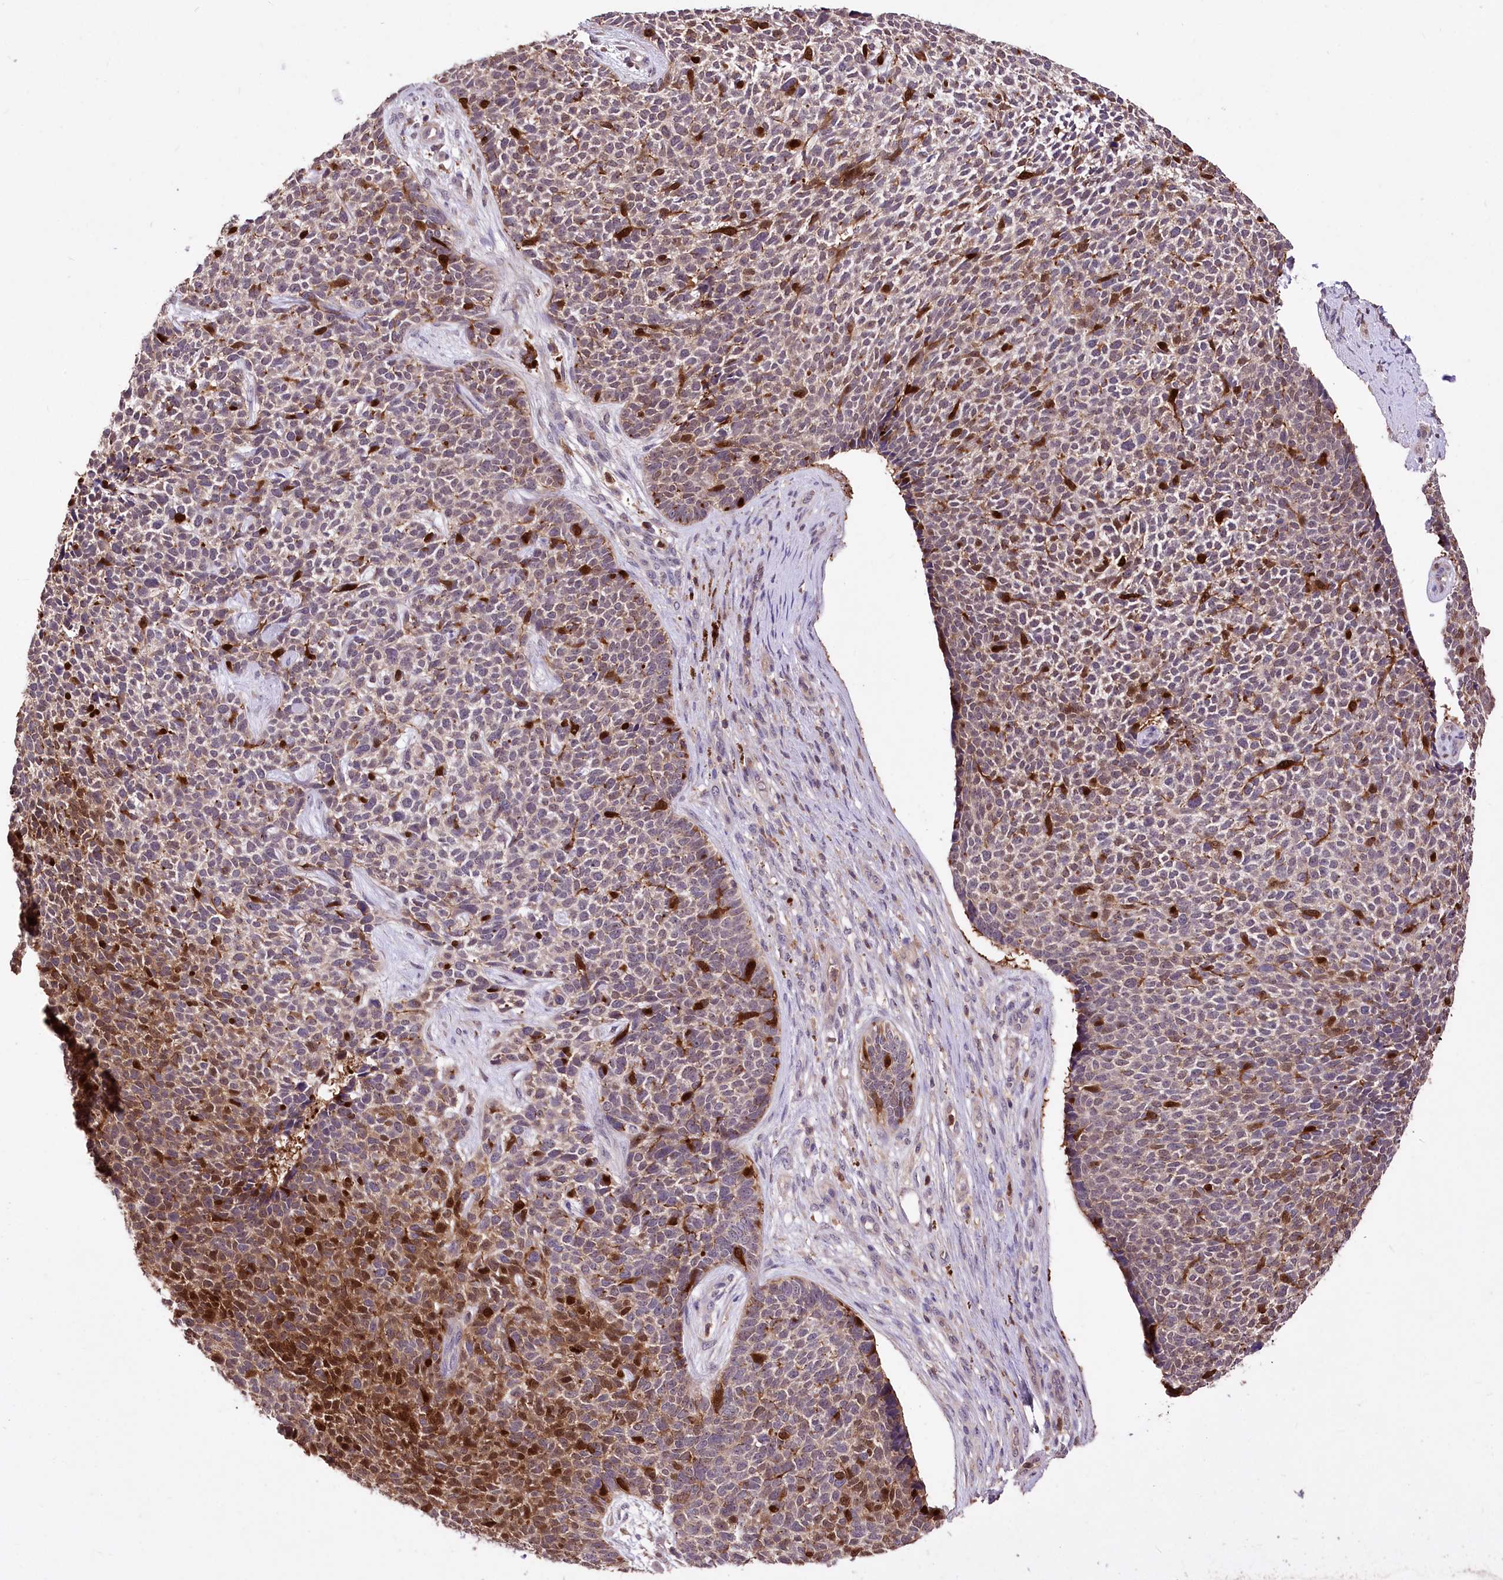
{"staining": {"intensity": "strong", "quantity": "<25%", "location": "cytoplasmic/membranous,nuclear"}, "tissue": "skin cancer", "cell_type": "Tumor cells", "image_type": "cancer", "snomed": [{"axis": "morphology", "description": "Basal cell carcinoma"}, {"axis": "topography", "description": "Skin"}], "caption": "Protein expression analysis of skin cancer reveals strong cytoplasmic/membranous and nuclear expression in approximately <25% of tumor cells.", "gene": "SERGEF", "patient": {"sex": "female", "age": 84}}